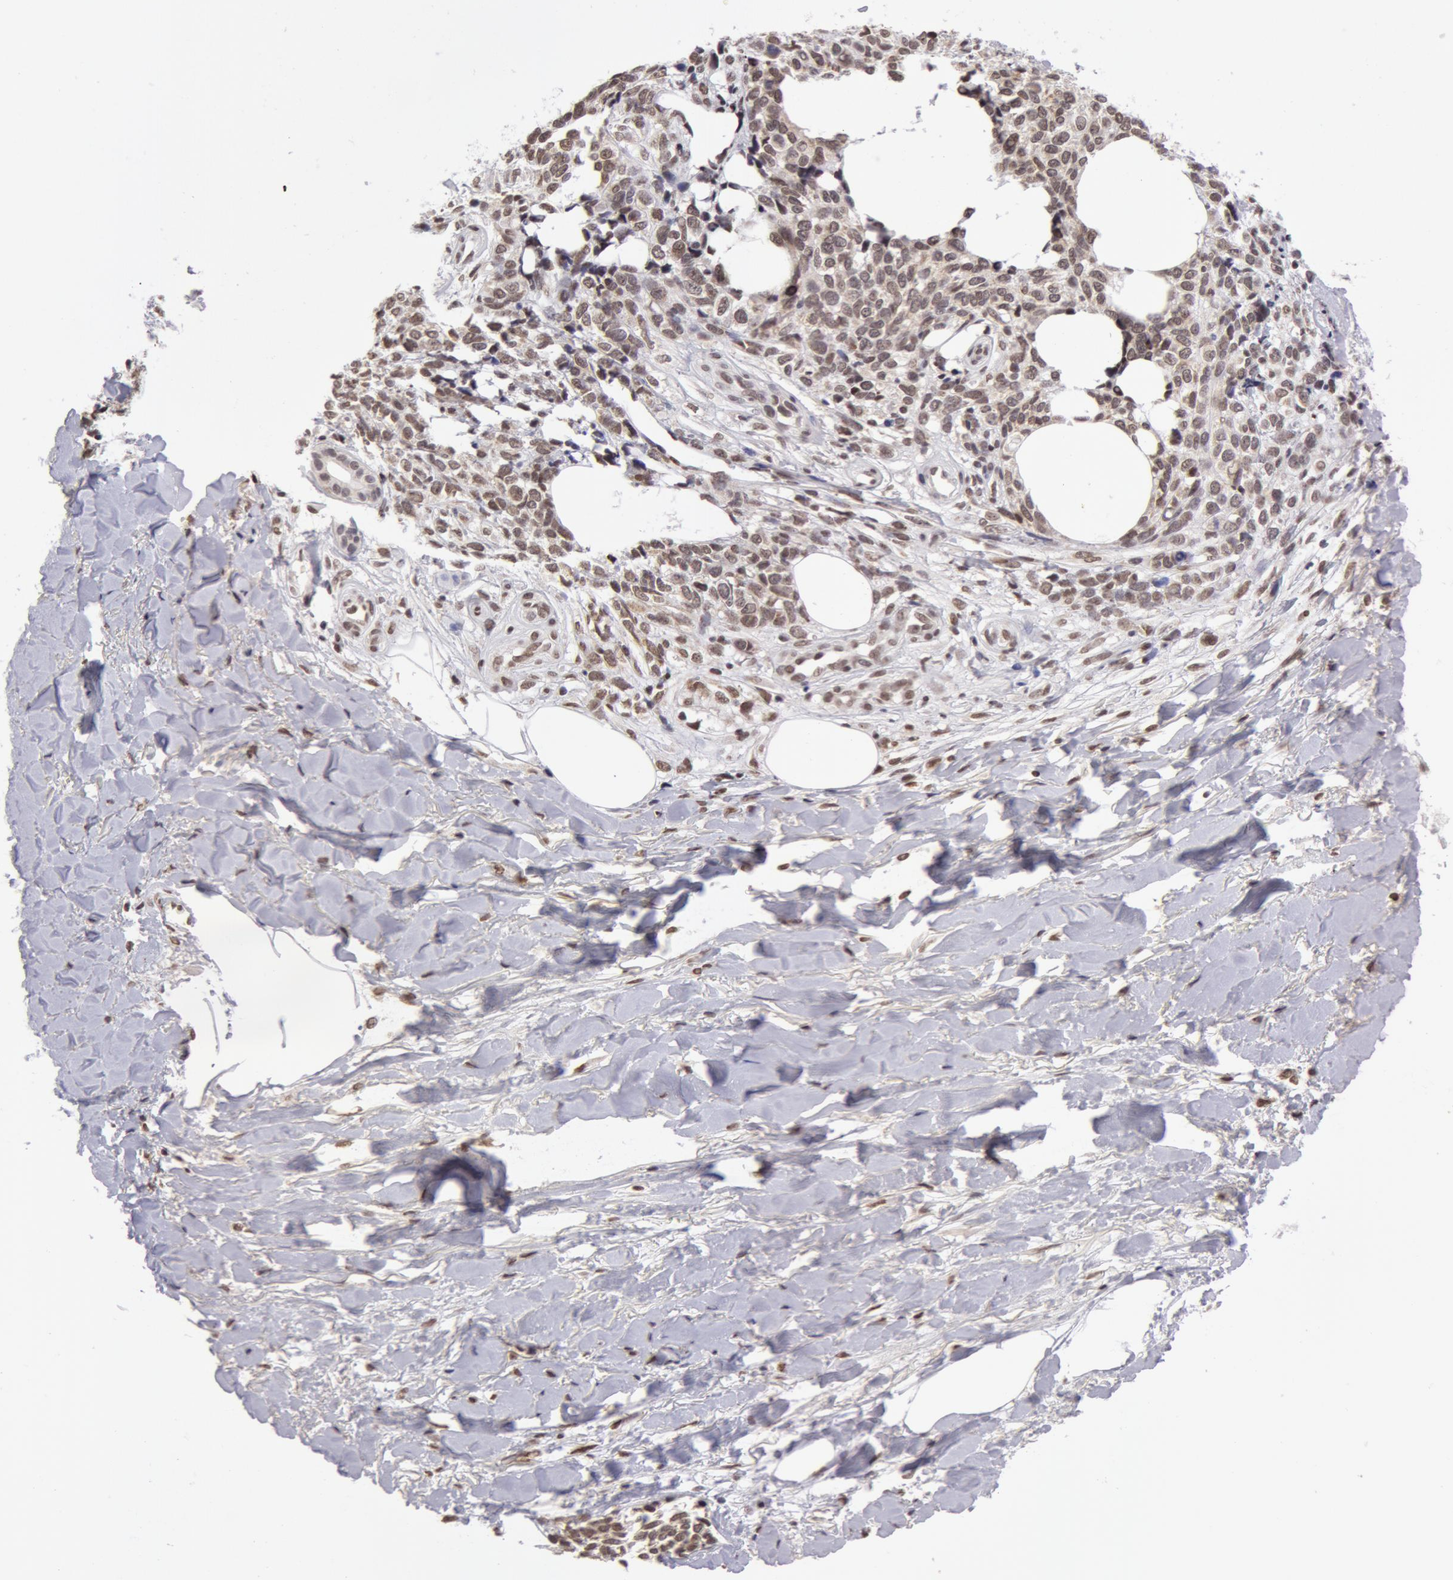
{"staining": {"intensity": "moderate", "quantity": ">75%", "location": "cytoplasmic/membranous,nuclear"}, "tissue": "melanoma", "cell_type": "Tumor cells", "image_type": "cancer", "snomed": [{"axis": "morphology", "description": "Malignant melanoma, NOS"}, {"axis": "topography", "description": "Skin"}], "caption": "Immunohistochemical staining of malignant melanoma shows medium levels of moderate cytoplasmic/membranous and nuclear staining in about >75% of tumor cells. (Stains: DAB in brown, nuclei in blue, Microscopy: brightfield microscopy at high magnification).", "gene": "VRTN", "patient": {"sex": "female", "age": 85}}